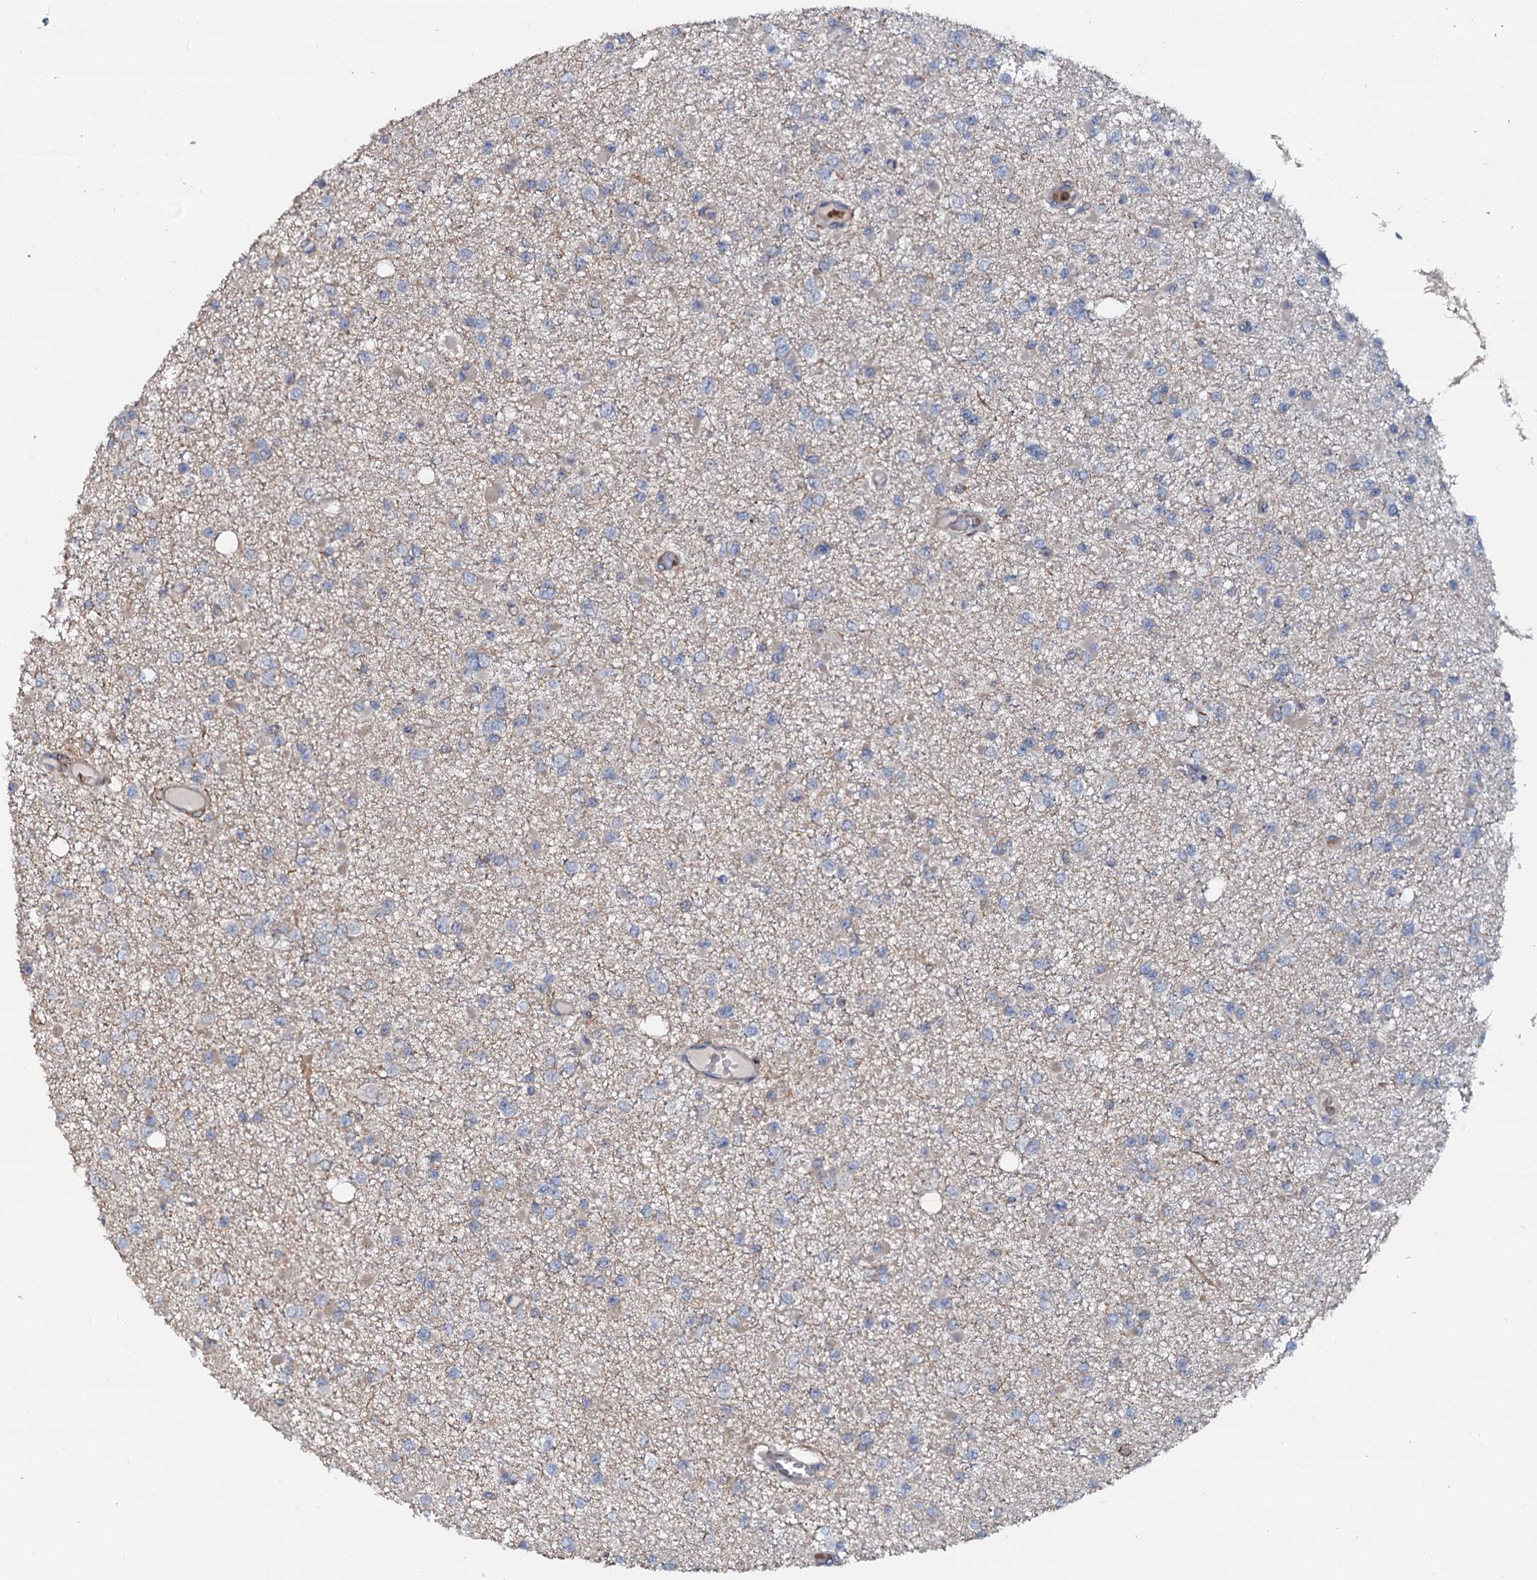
{"staining": {"intensity": "negative", "quantity": "none", "location": "none"}, "tissue": "glioma", "cell_type": "Tumor cells", "image_type": "cancer", "snomed": [{"axis": "morphology", "description": "Glioma, malignant, Low grade"}, {"axis": "topography", "description": "Brain"}], "caption": "Tumor cells show no significant expression in glioma. (DAB (3,3'-diaminobenzidine) immunohistochemistry (IHC), high magnification).", "gene": "VAMP8", "patient": {"sex": "female", "age": 22}}